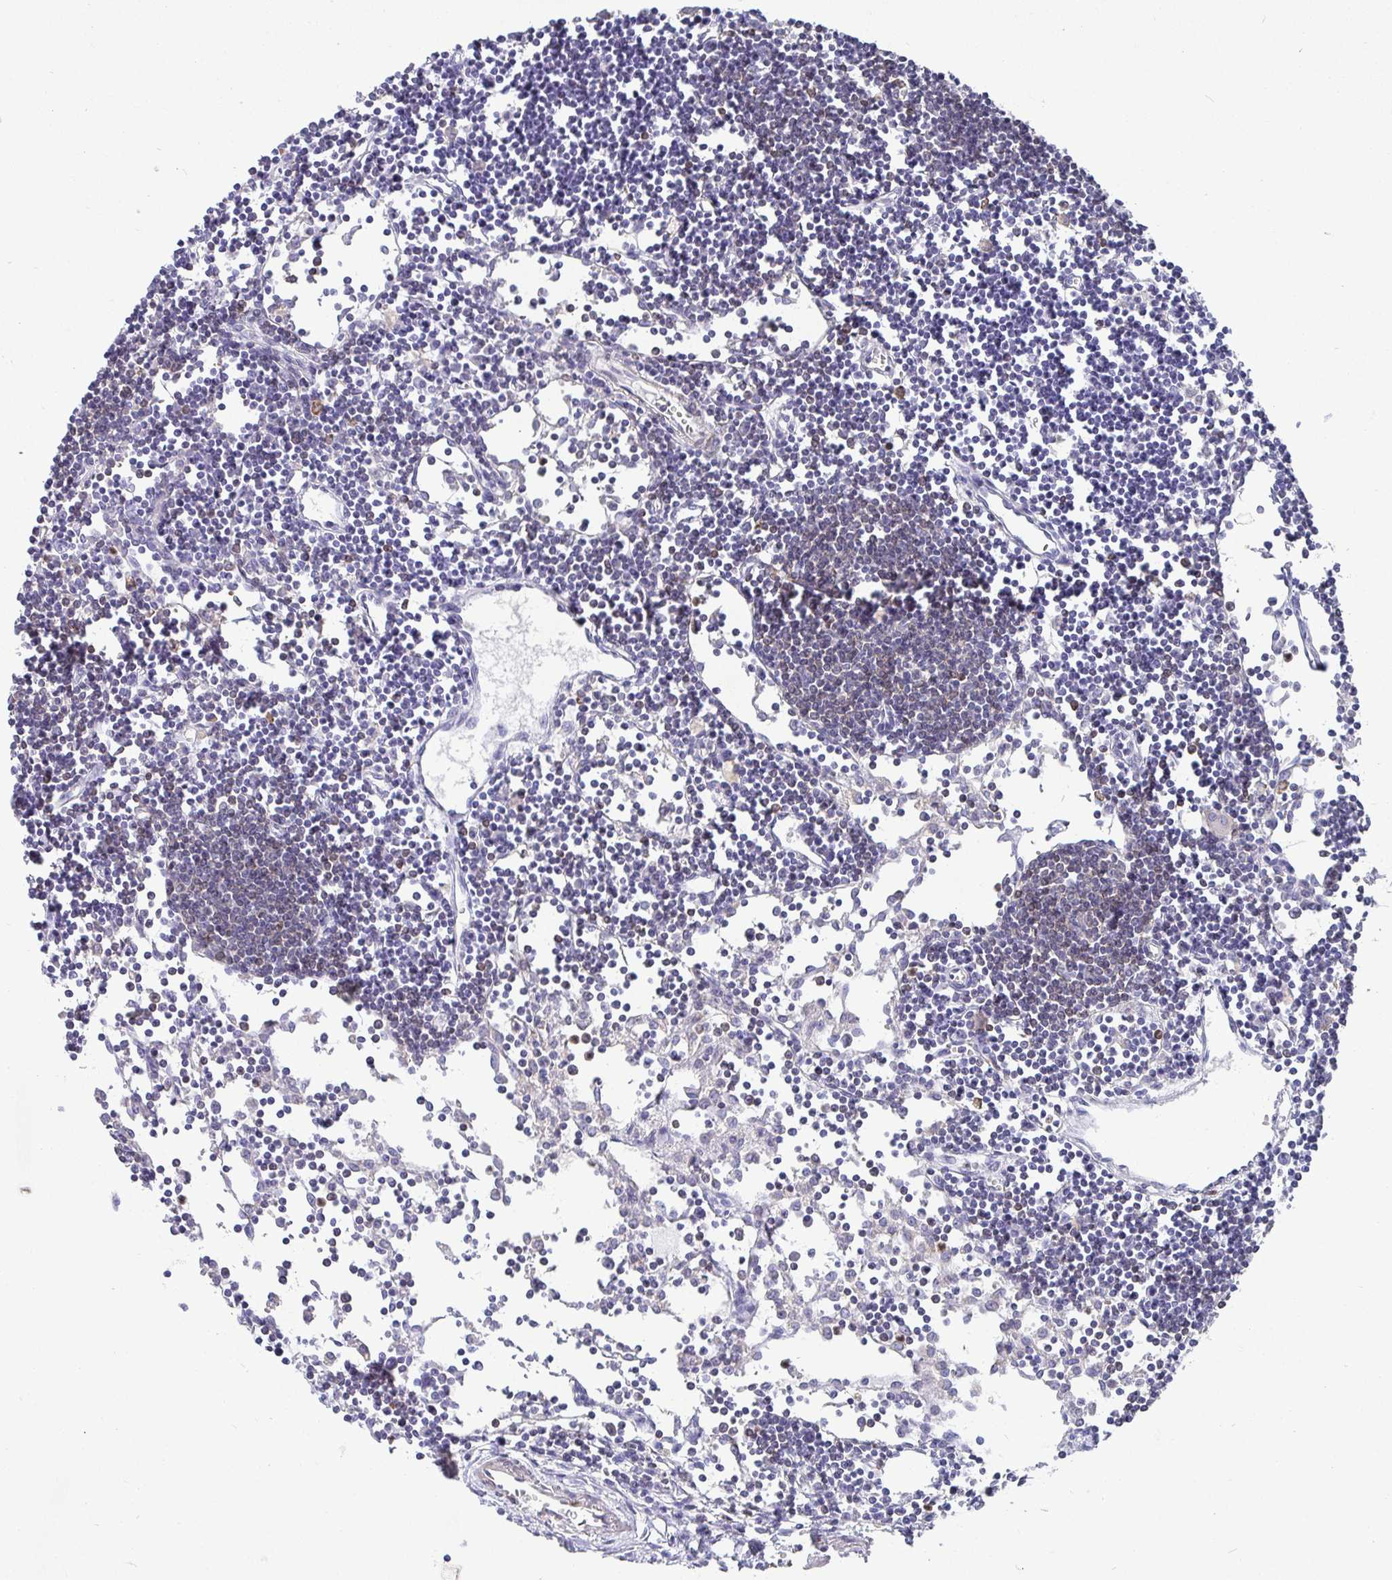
{"staining": {"intensity": "negative", "quantity": "none", "location": "none"}, "tissue": "lymph node", "cell_type": "Germinal center cells", "image_type": "normal", "snomed": [{"axis": "morphology", "description": "Normal tissue, NOS"}, {"axis": "topography", "description": "Lymph node"}], "caption": "Germinal center cells are negative for protein expression in benign human lymph node. (DAB (3,3'-diaminobenzidine) immunohistochemistry (IHC), high magnification).", "gene": "TP53I11", "patient": {"sex": "female", "age": 65}}